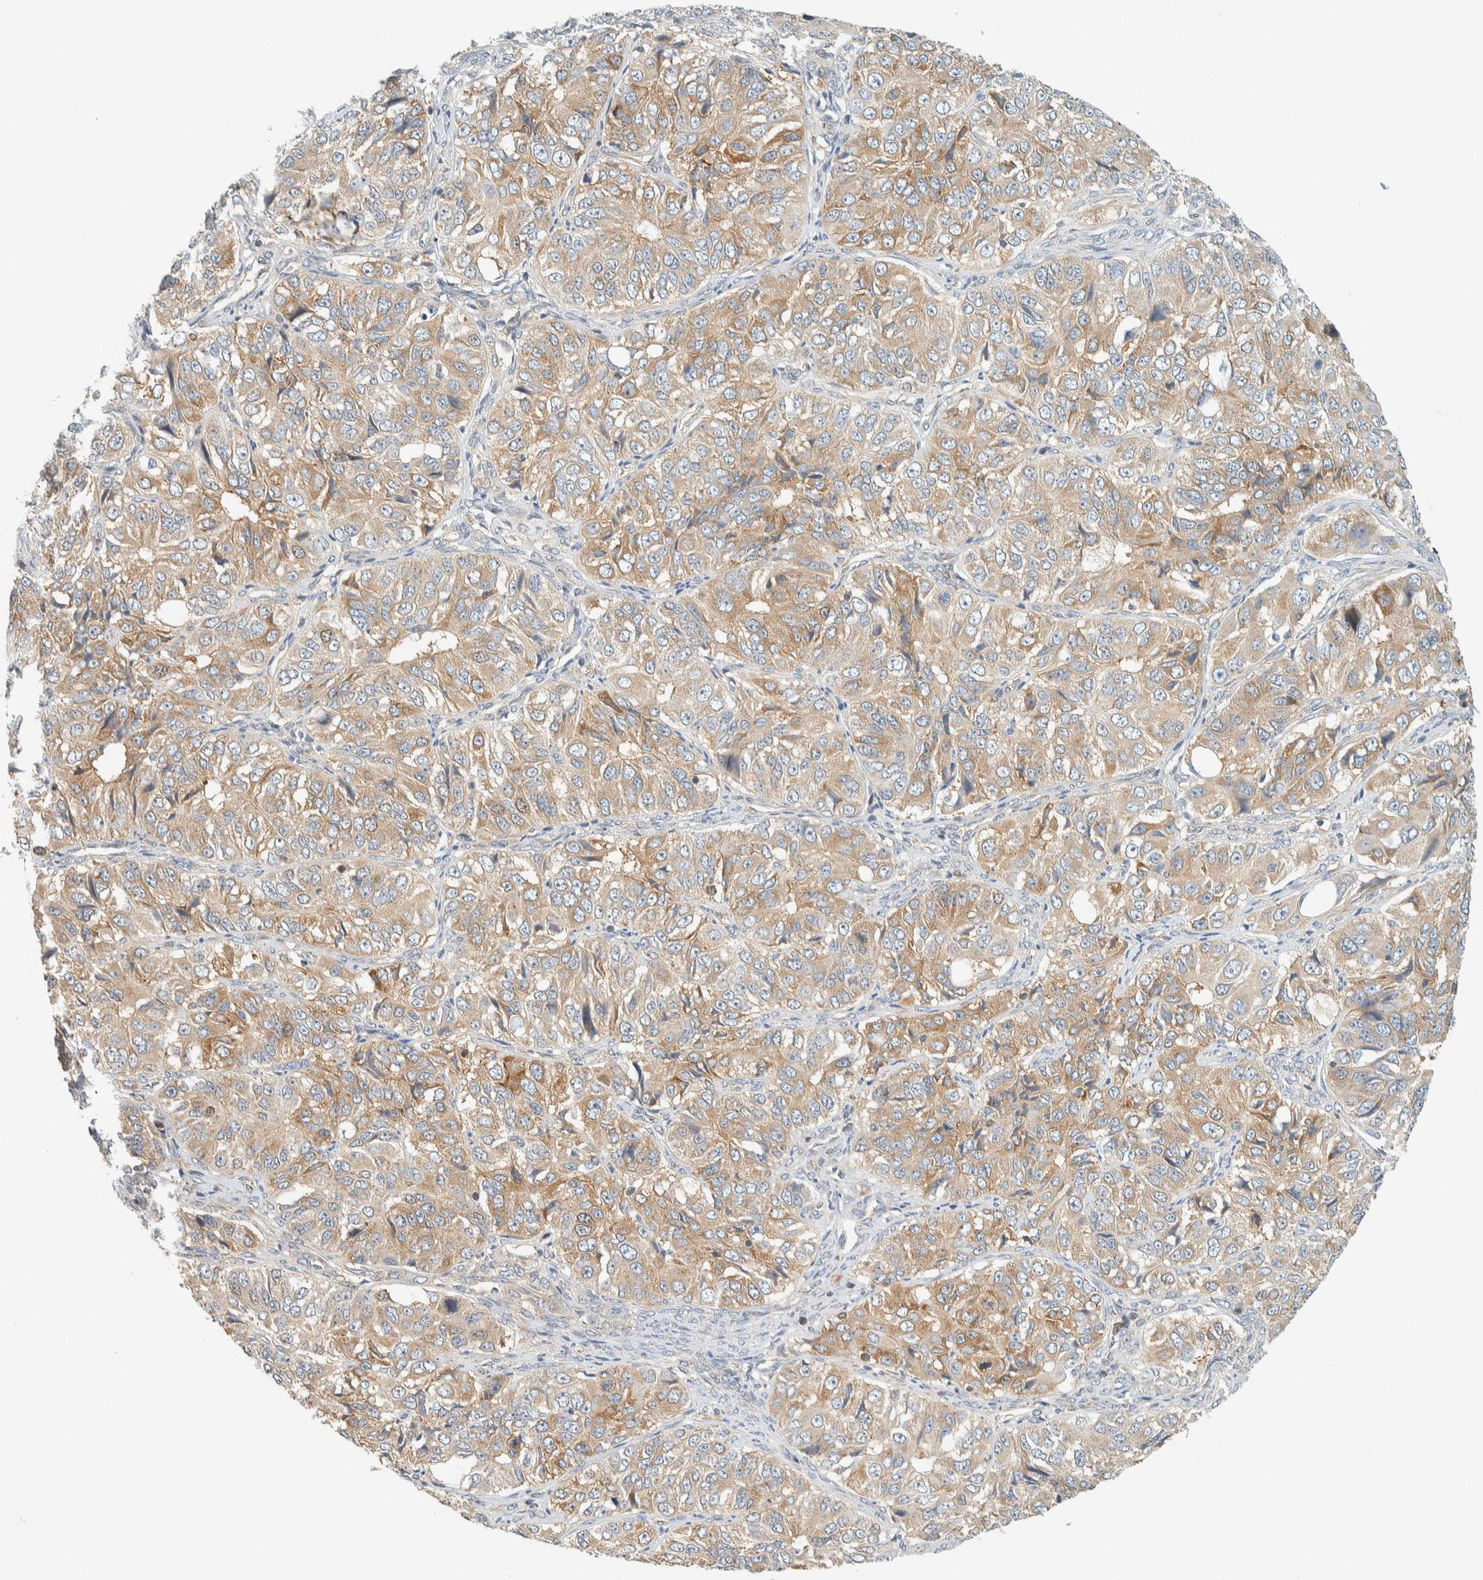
{"staining": {"intensity": "weak", "quantity": "<25%", "location": "cytoplasmic/membranous"}, "tissue": "ovarian cancer", "cell_type": "Tumor cells", "image_type": "cancer", "snomed": [{"axis": "morphology", "description": "Carcinoma, endometroid"}, {"axis": "topography", "description": "Ovary"}], "caption": "High power microscopy micrograph of an immunohistochemistry histopathology image of endometroid carcinoma (ovarian), revealing no significant expression in tumor cells. The staining is performed using DAB brown chromogen with nuclei counter-stained in using hematoxylin.", "gene": "ARFGEF1", "patient": {"sex": "female", "age": 51}}